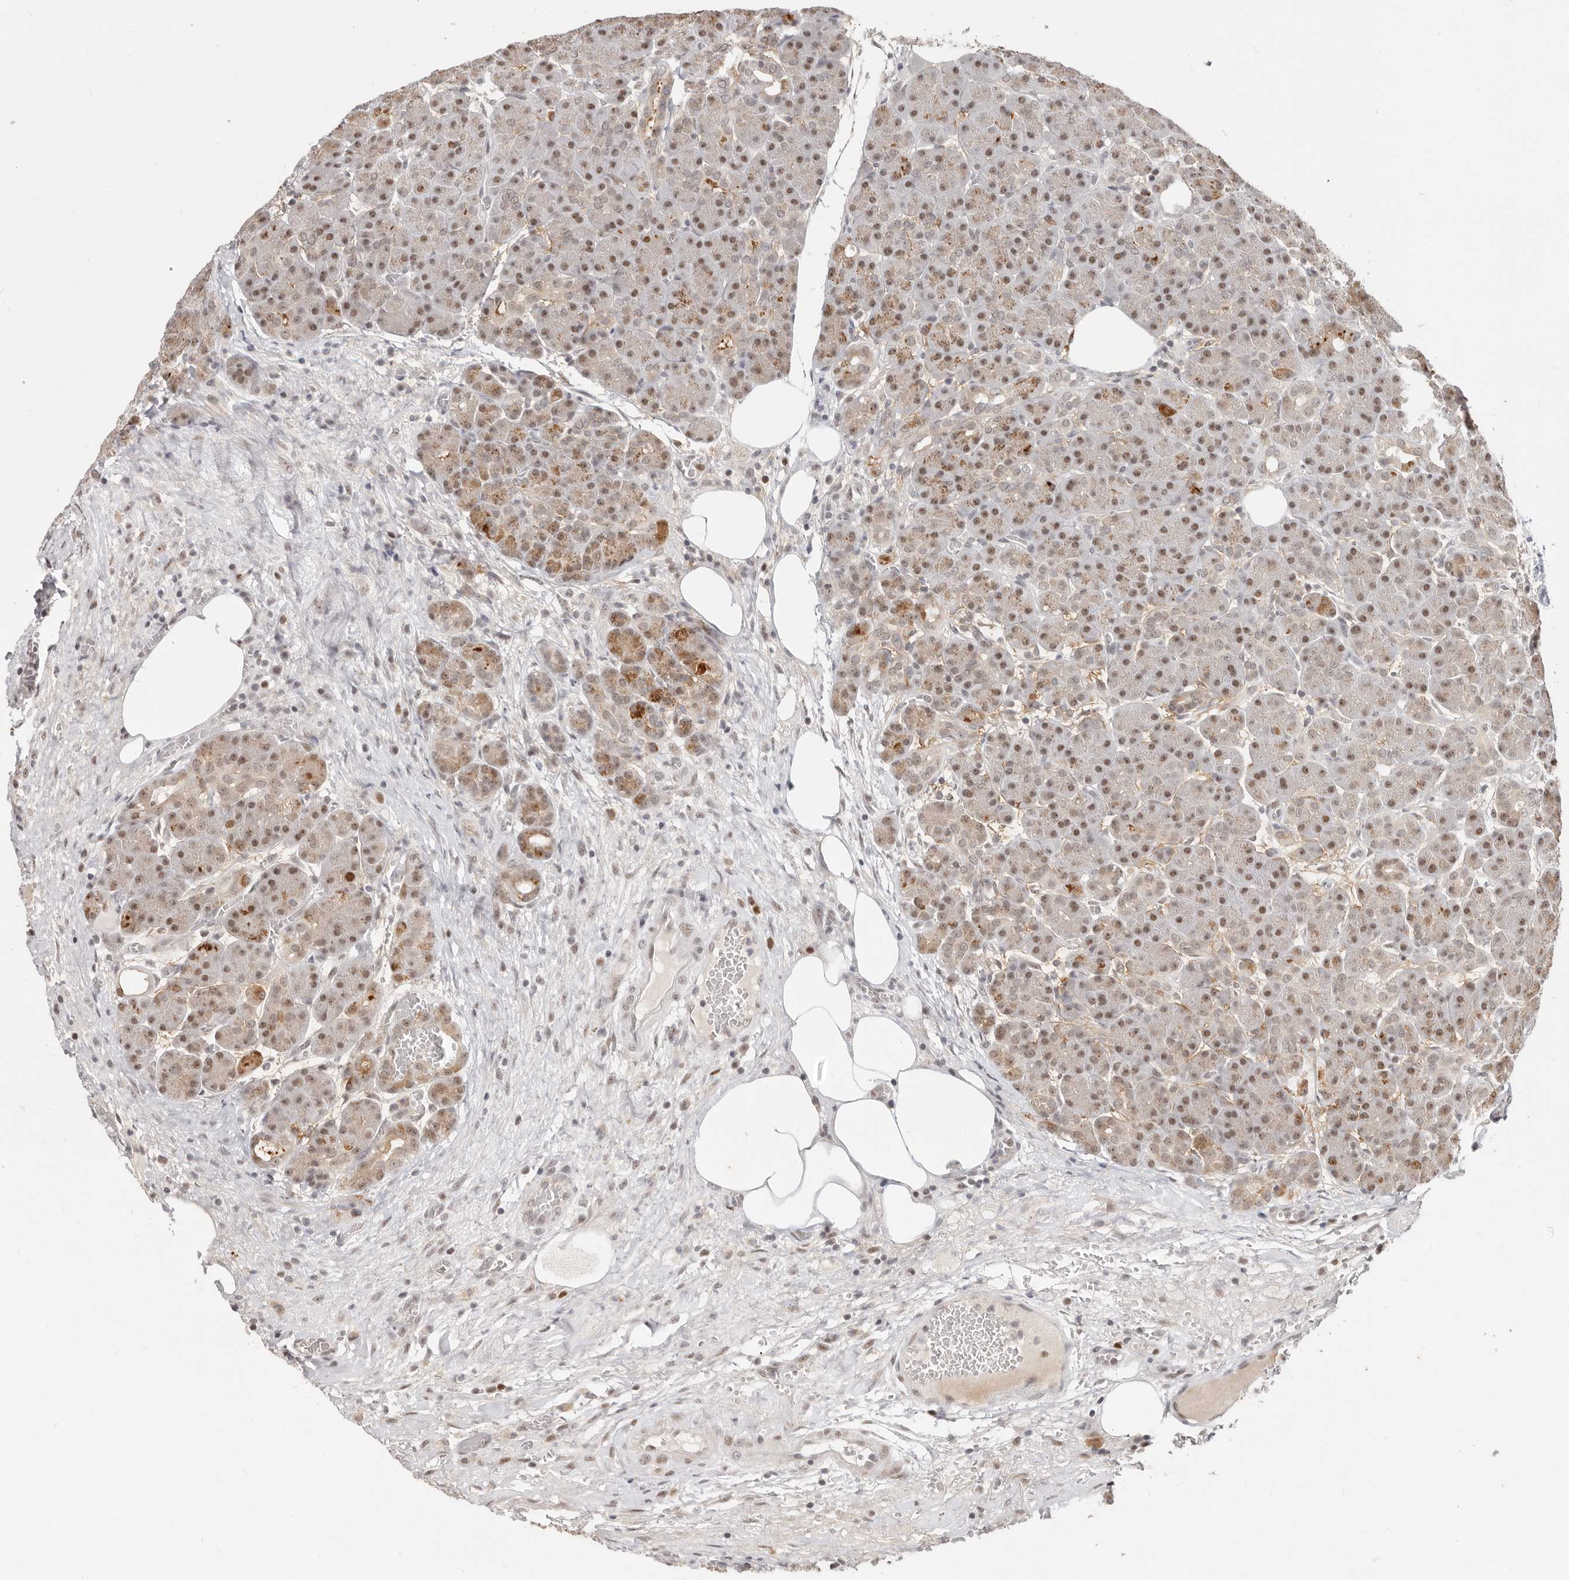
{"staining": {"intensity": "moderate", "quantity": ">75%", "location": "cytoplasmic/membranous,nuclear"}, "tissue": "pancreas", "cell_type": "Exocrine glandular cells", "image_type": "normal", "snomed": [{"axis": "morphology", "description": "Normal tissue, NOS"}, {"axis": "topography", "description": "Pancreas"}], "caption": "A brown stain shows moderate cytoplasmic/membranous,nuclear positivity of a protein in exocrine glandular cells of unremarkable human pancreas.", "gene": "RFC2", "patient": {"sex": "male", "age": 63}}